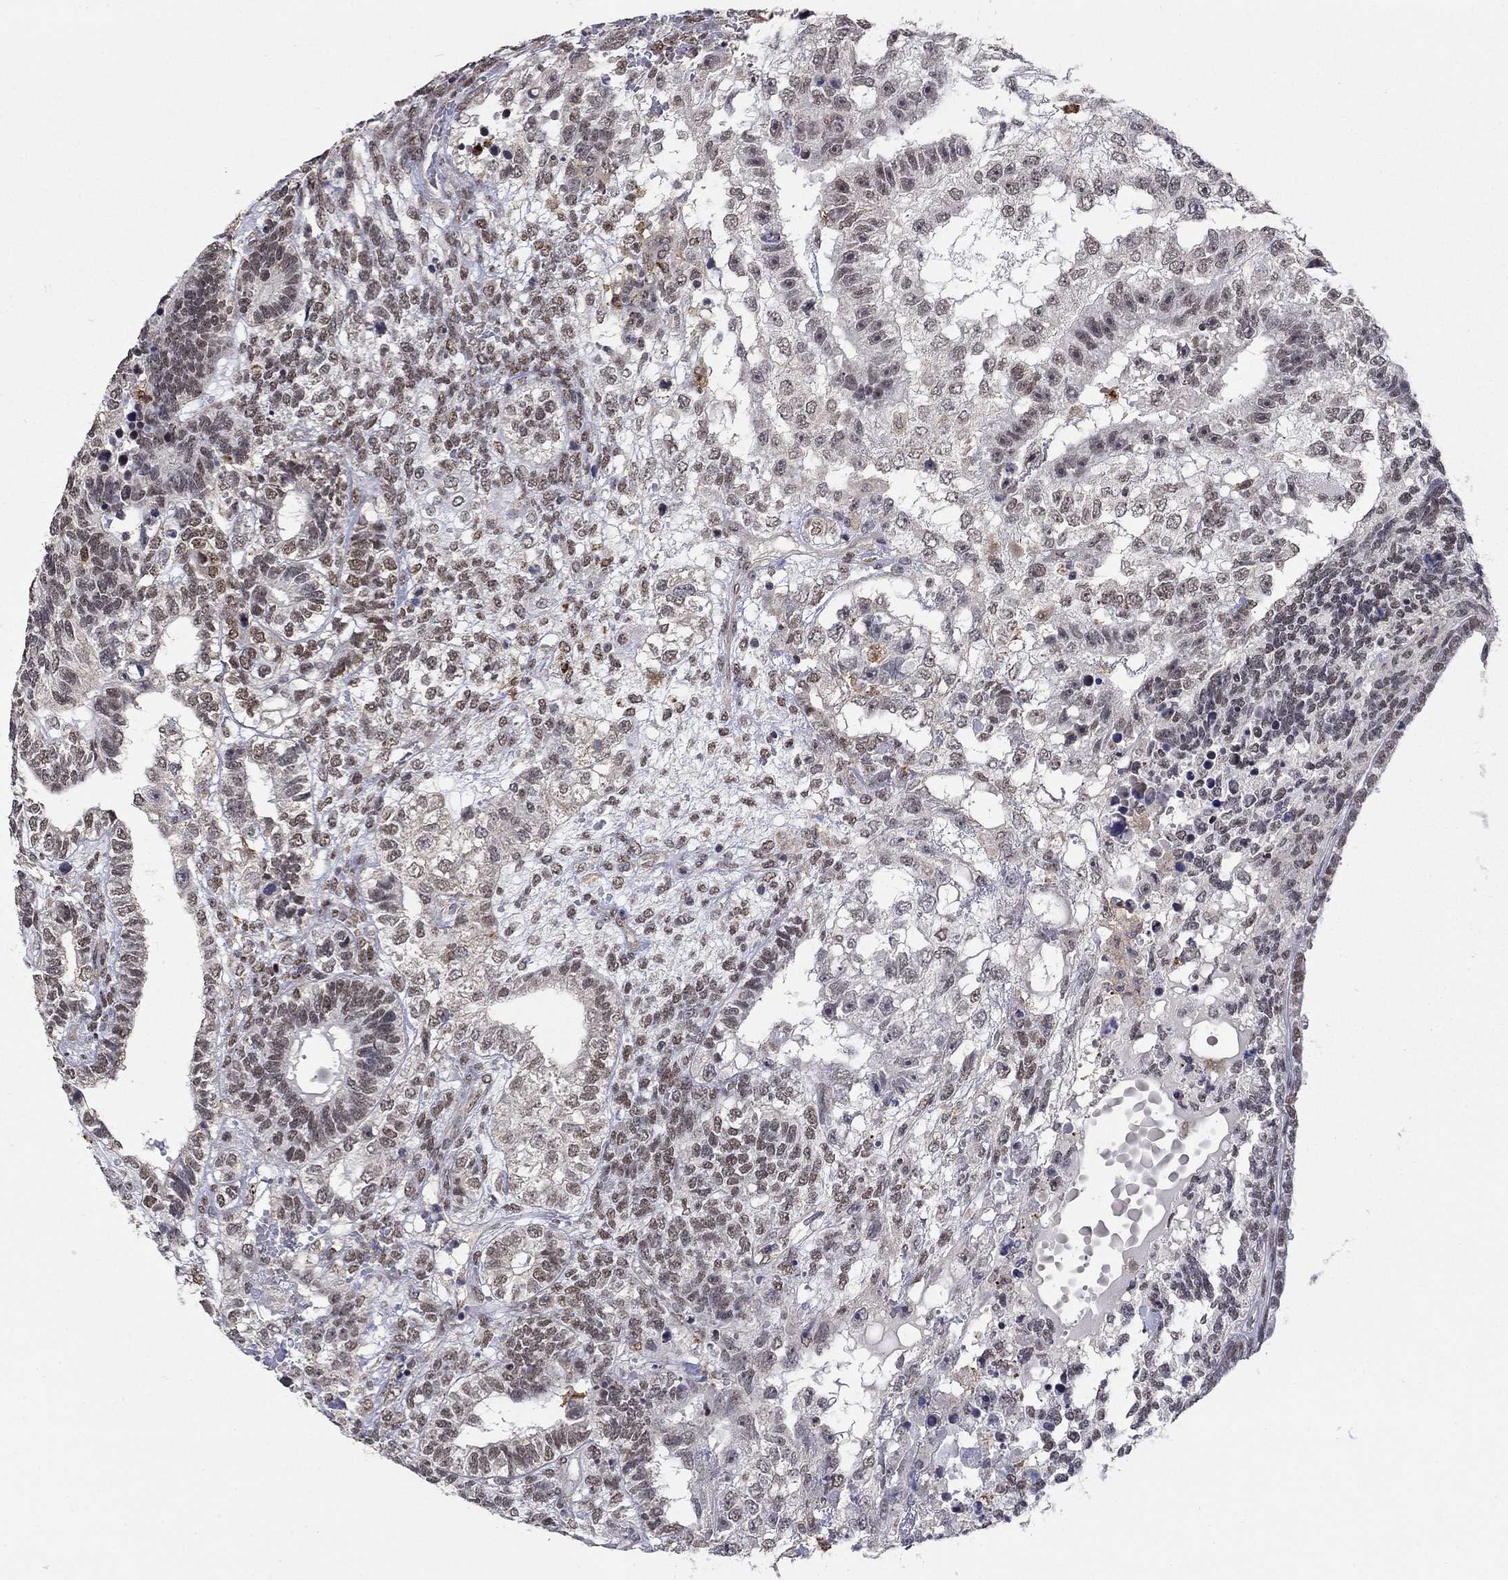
{"staining": {"intensity": "weak", "quantity": "25%-75%", "location": "nuclear"}, "tissue": "testis cancer", "cell_type": "Tumor cells", "image_type": "cancer", "snomed": [{"axis": "morphology", "description": "Seminoma, NOS"}, {"axis": "morphology", "description": "Carcinoma, Embryonal, NOS"}, {"axis": "topography", "description": "Testis"}], "caption": "Immunohistochemistry (IHC) micrograph of human testis cancer stained for a protein (brown), which demonstrates low levels of weak nuclear positivity in about 25%-75% of tumor cells.", "gene": "GRIA3", "patient": {"sex": "male", "age": 41}}